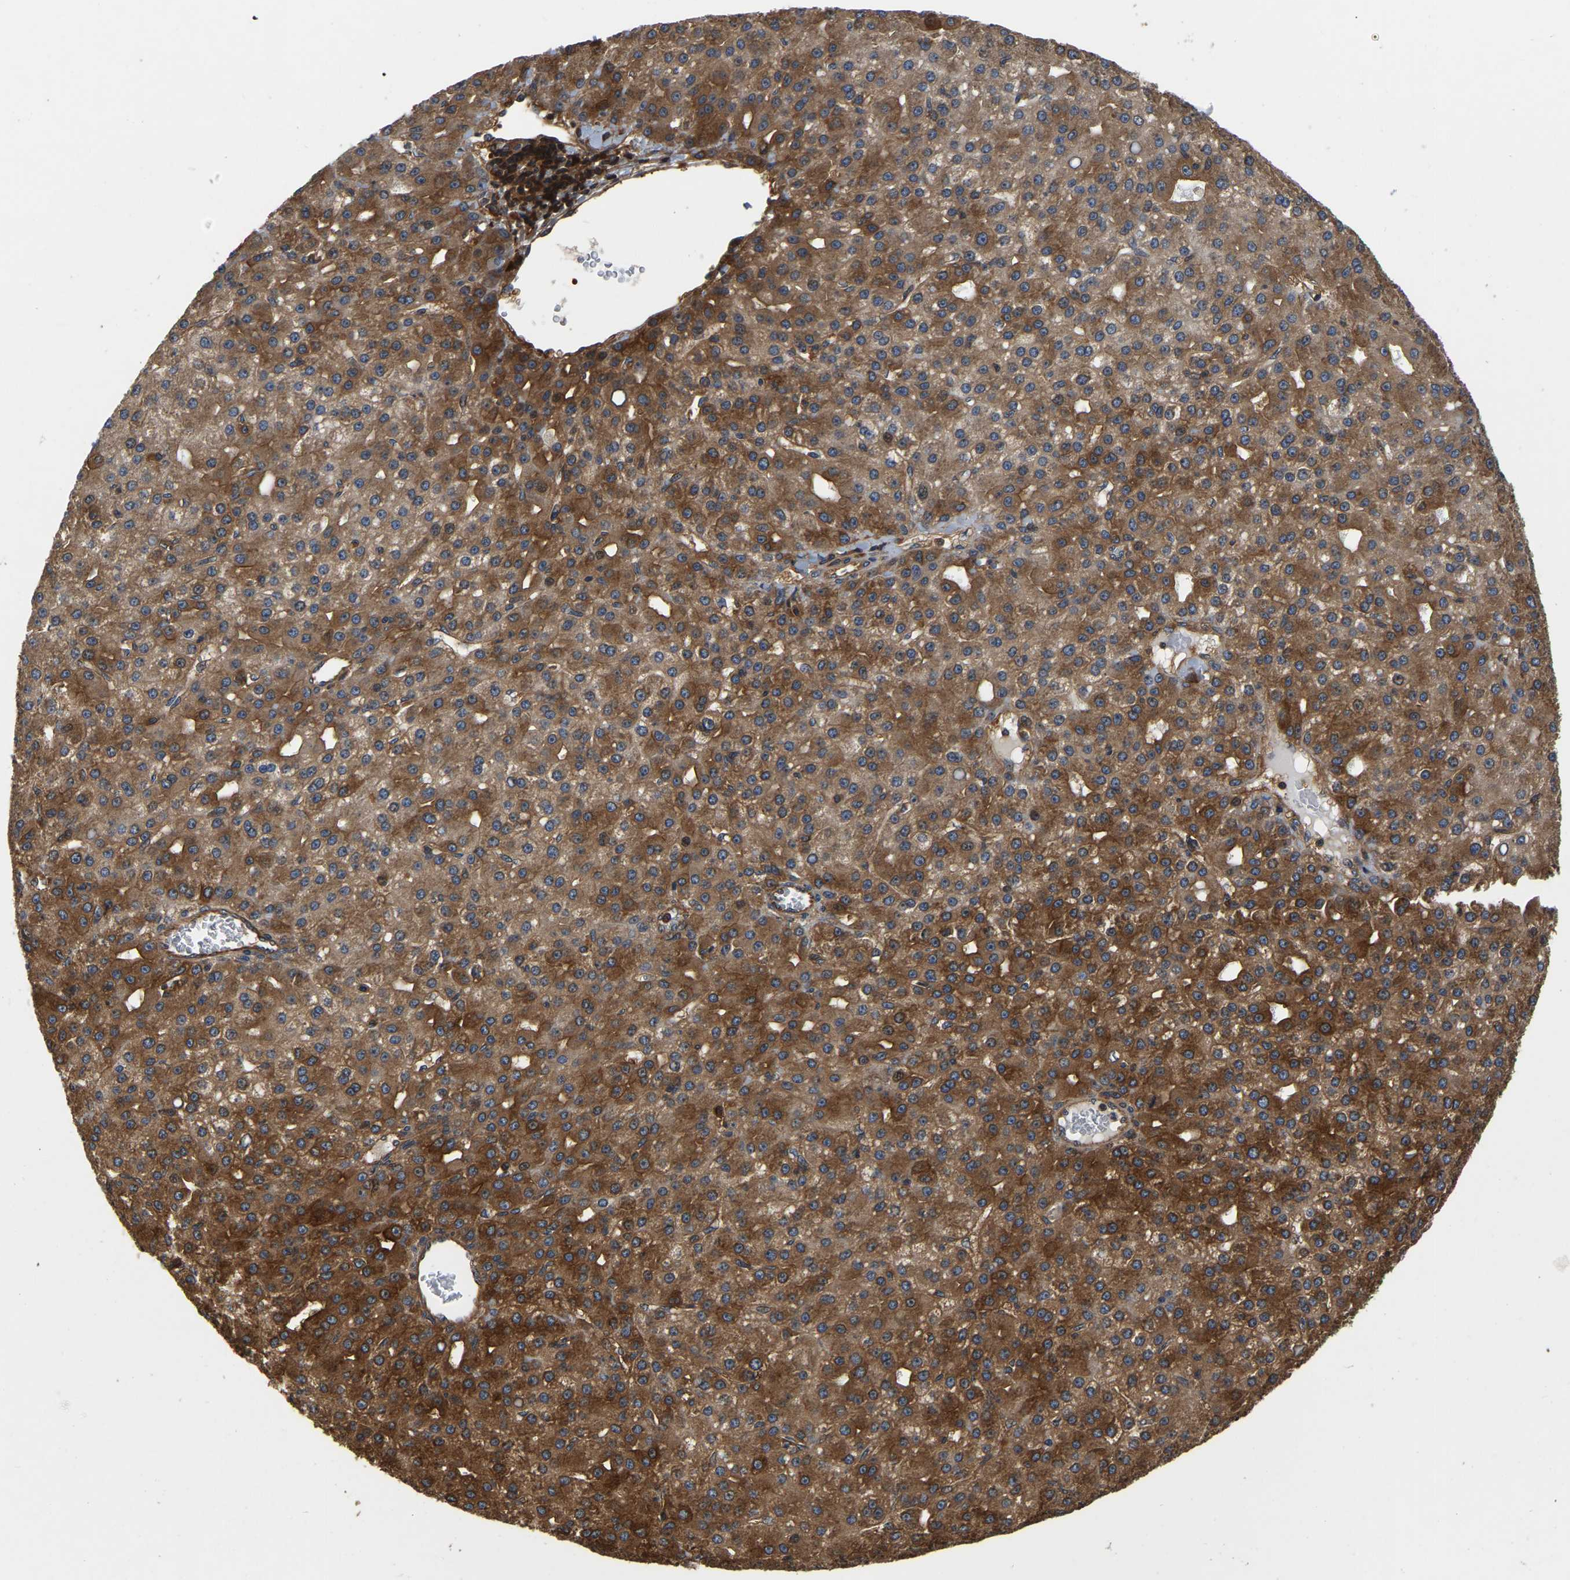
{"staining": {"intensity": "strong", "quantity": "25%-75%", "location": "cytoplasmic/membranous"}, "tissue": "liver cancer", "cell_type": "Tumor cells", "image_type": "cancer", "snomed": [{"axis": "morphology", "description": "Carcinoma, Hepatocellular, NOS"}, {"axis": "topography", "description": "Liver"}], "caption": "This image reveals immunohistochemistry (IHC) staining of human liver cancer (hepatocellular carcinoma), with high strong cytoplasmic/membranous expression in approximately 25%-75% of tumor cells.", "gene": "GARS1", "patient": {"sex": "male", "age": 67}}